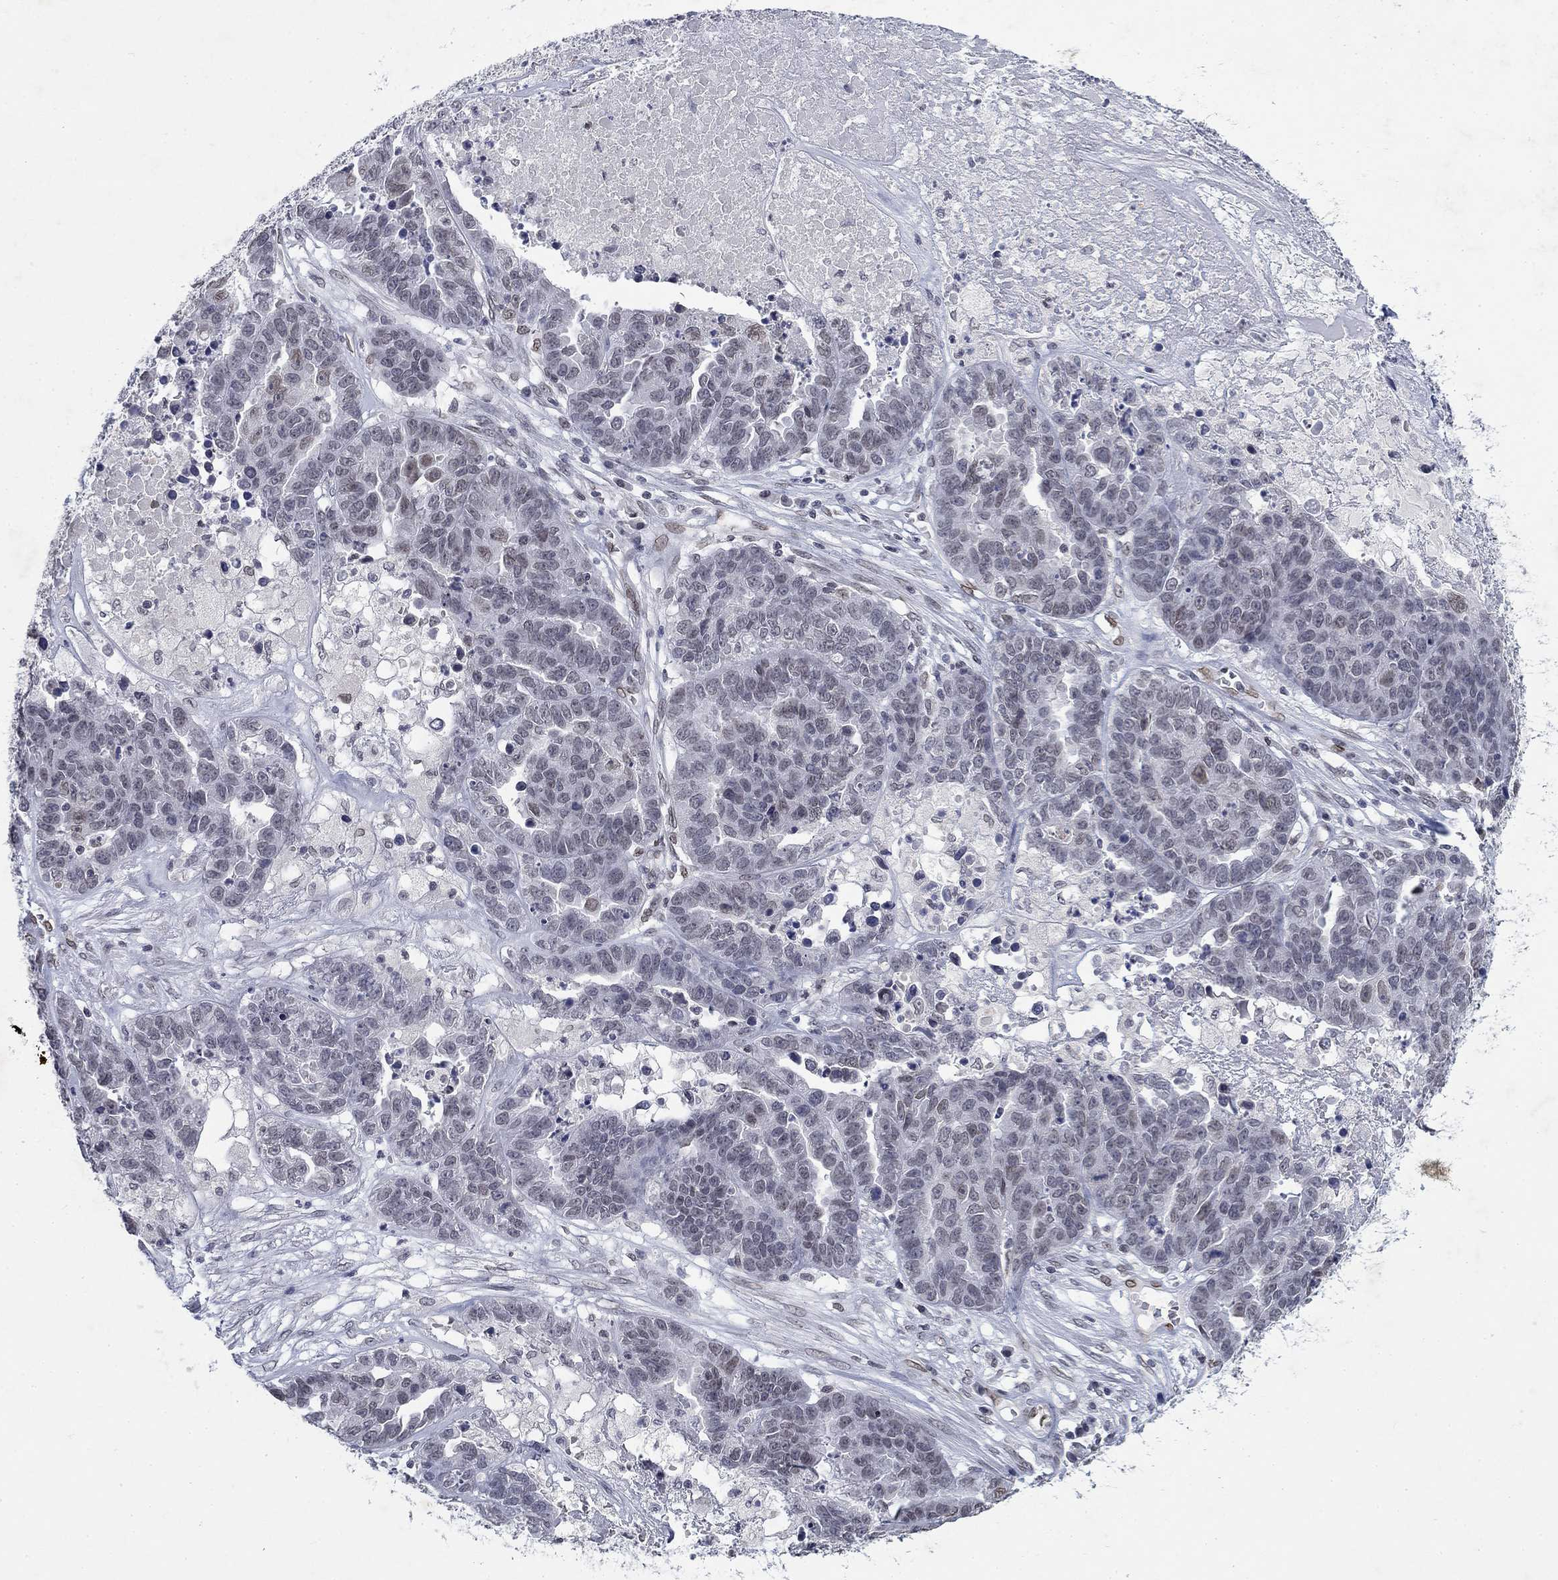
{"staining": {"intensity": "weak", "quantity": "<25%", "location": "nuclear"}, "tissue": "ovarian cancer", "cell_type": "Tumor cells", "image_type": "cancer", "snomed": [{"axis": "morphology", "description": "Cystadenocarcinoma, serous, NOS"}, {"axis": "topography", "description": "Ovary"}], "caption": "High power microscopy micrograph of an IHC micrograph of serous cystadenocarcinoma (ovarian), revealing no significant staining in tumor cells.", "gene": "TOR1AIP1", "patient": {"sex": "female", "age": 87}}